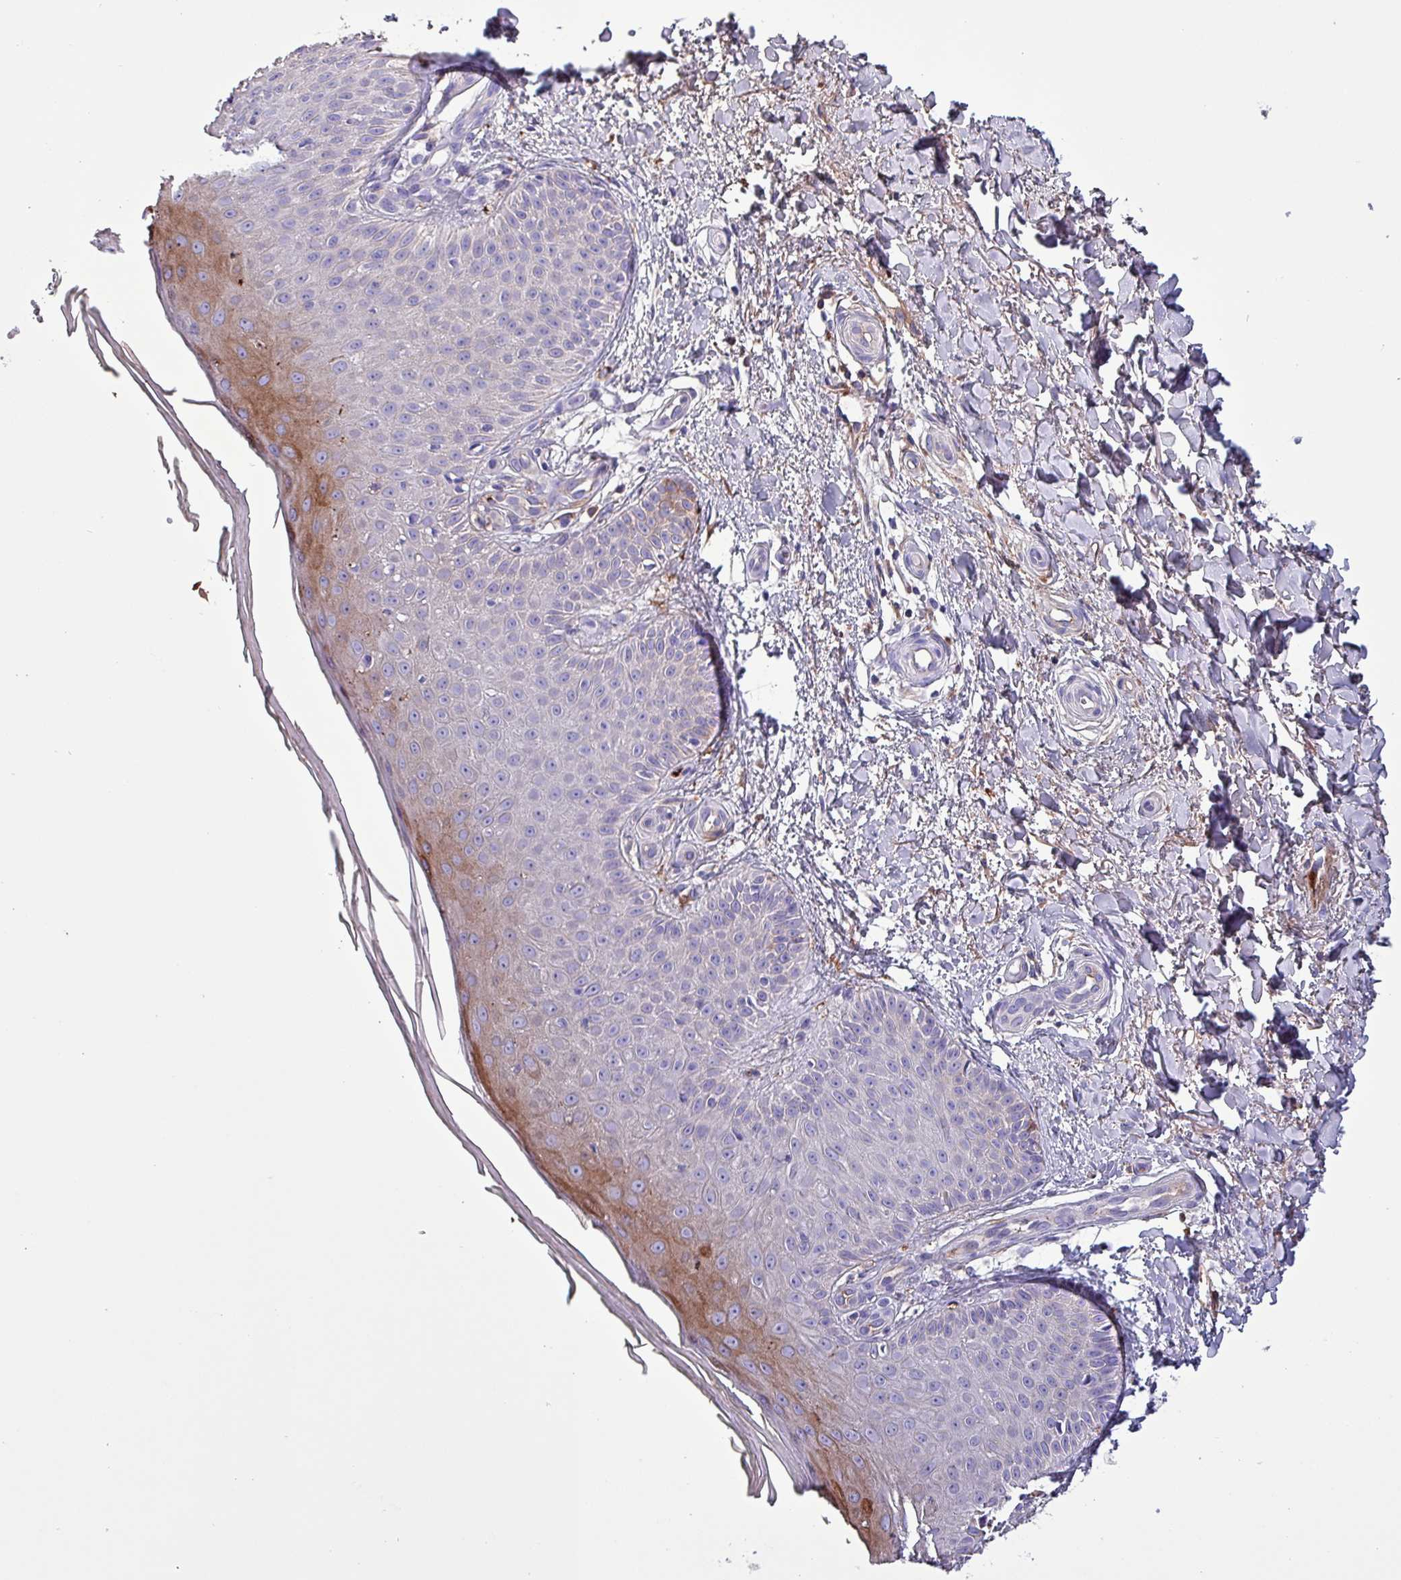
{"staining": {"intensity": "negative", "quantity": "none", "location": "none"}, "tissue": "skin", "cell_type": "Fibroblasts", "image_type": "normal", "snomed": [{"axis": "morphology", "description": "Normal tissue, NOS"}, {"axis": "topography", "description": "Skin"}], "caption": "This is an immunohistochemistry (IHC) photomicrograph of unremarkable skin. There is no positivity in fibroblasts.", "gene": "HPR", "patient": {"sex": "male", "age": 81}}